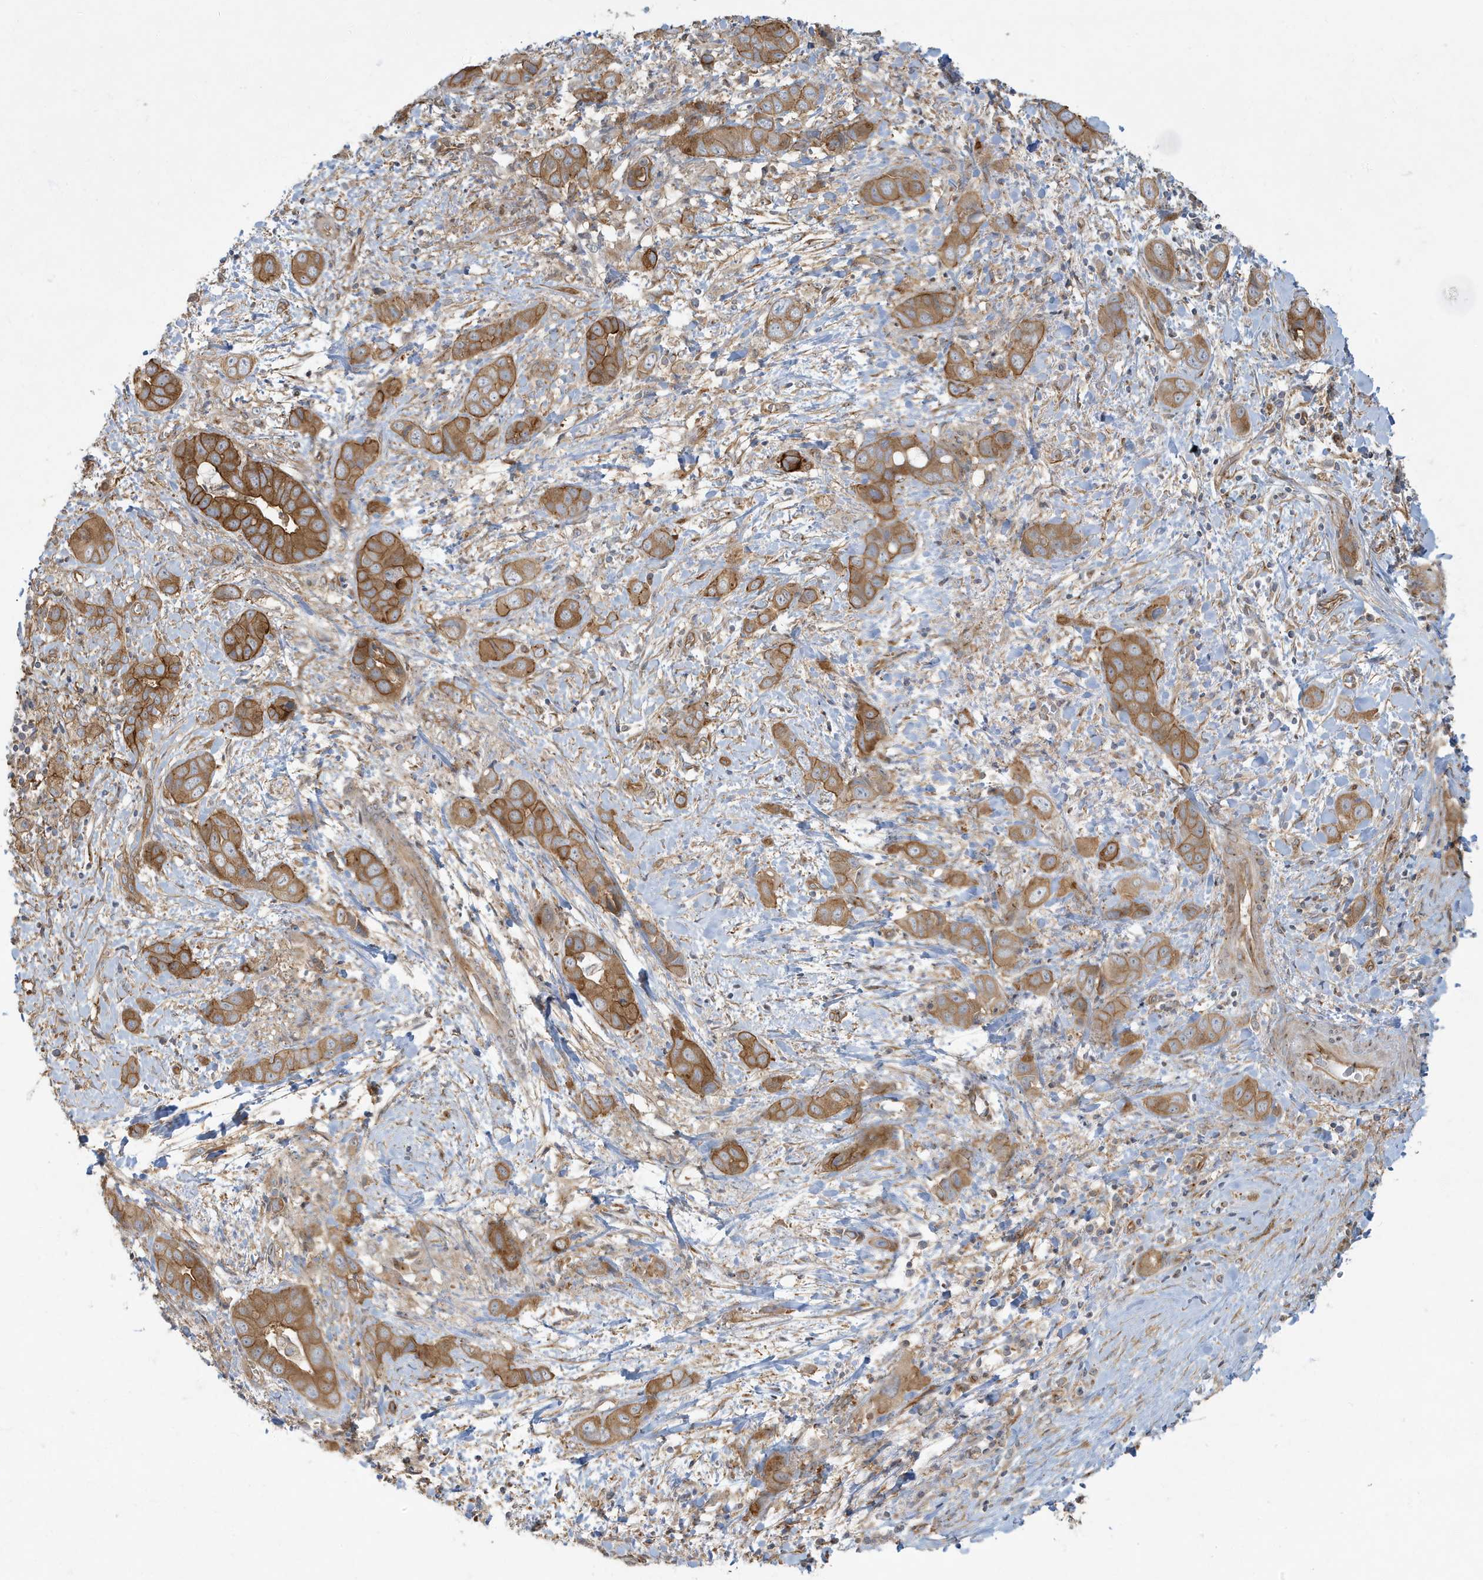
{"staining": {"intensity": "moderate", "quantity": ">75%", "location": "cytoplasmic/membranous"}, "tissue": "liver cancer", "cell_type": "Tumor cells", "image_type": "cancer", "snomed": [{"axis": "morphology", "description": "Cholangiocarcinoma"}, {"axis": "topography", "description": "Liver"}], "caption": "Liver cancer tissue reveals moderate cytoplasmic/membranous expression in approximately >75% of tumor cells, visualized by immunohistochemistry.", "gene": "ATP23", "patient": {"sex": "female", "age": 52}}